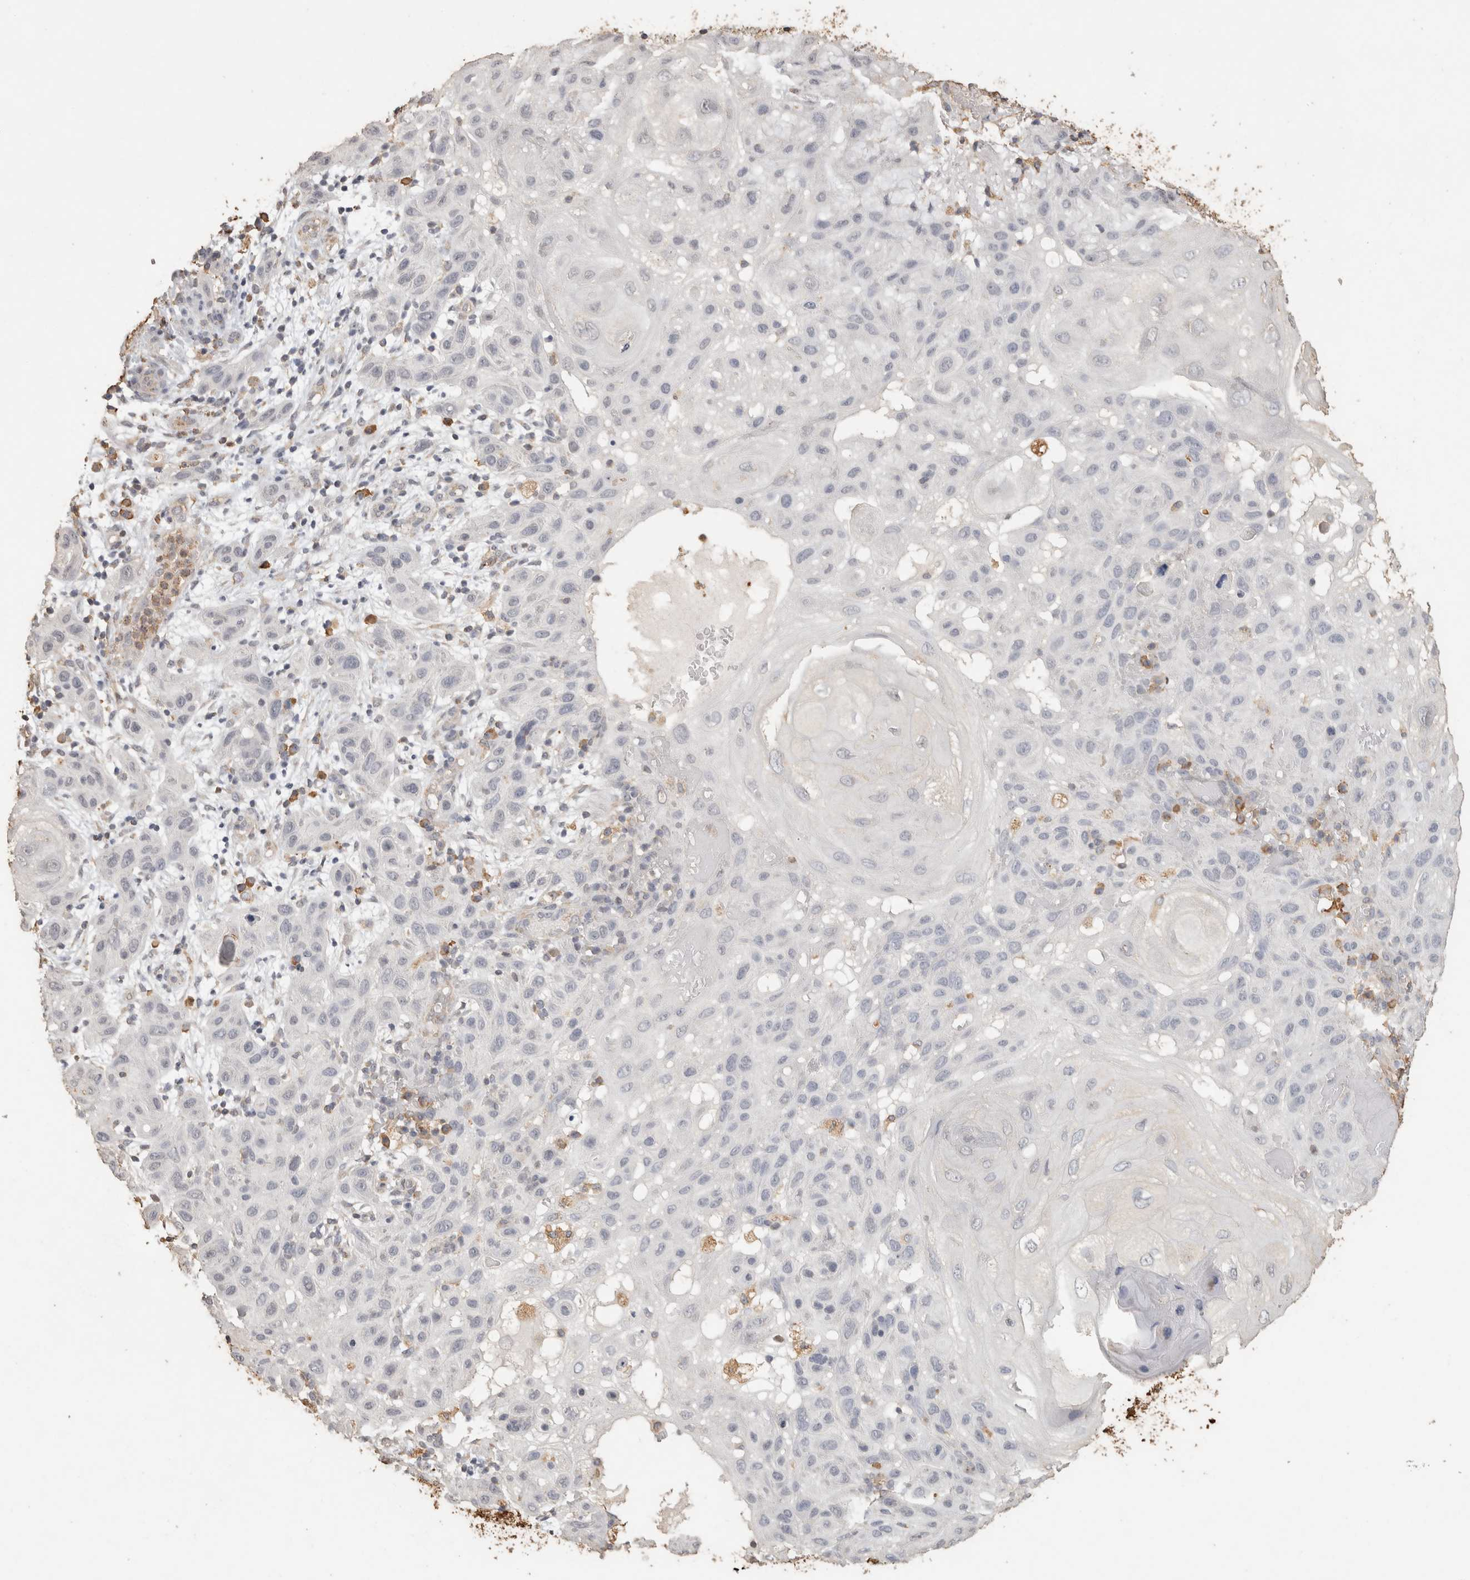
{"staining": {"intensity": "negative", "quantity": "none", "location": "none"}, "tissue": "skin cancer", "cell_type": "Tumor cells", "image_type": "cancer", "snomed": [{"axis": "morphology", "description": "Normal tissue, NOS"}, {"axis": "morphology", "description": "Squamous cell carcinoma, NOS"}, {"axis": "topography", "description": "Skin"}], "caption": "An immunohistochemistry histopathology image of skin squamous cell carcinoma is shown. There is no staining in tumor cells of skin squamous cell carcinoma.", "gene": "REPS2", "patient": {"sex": "female", "age": 96}}